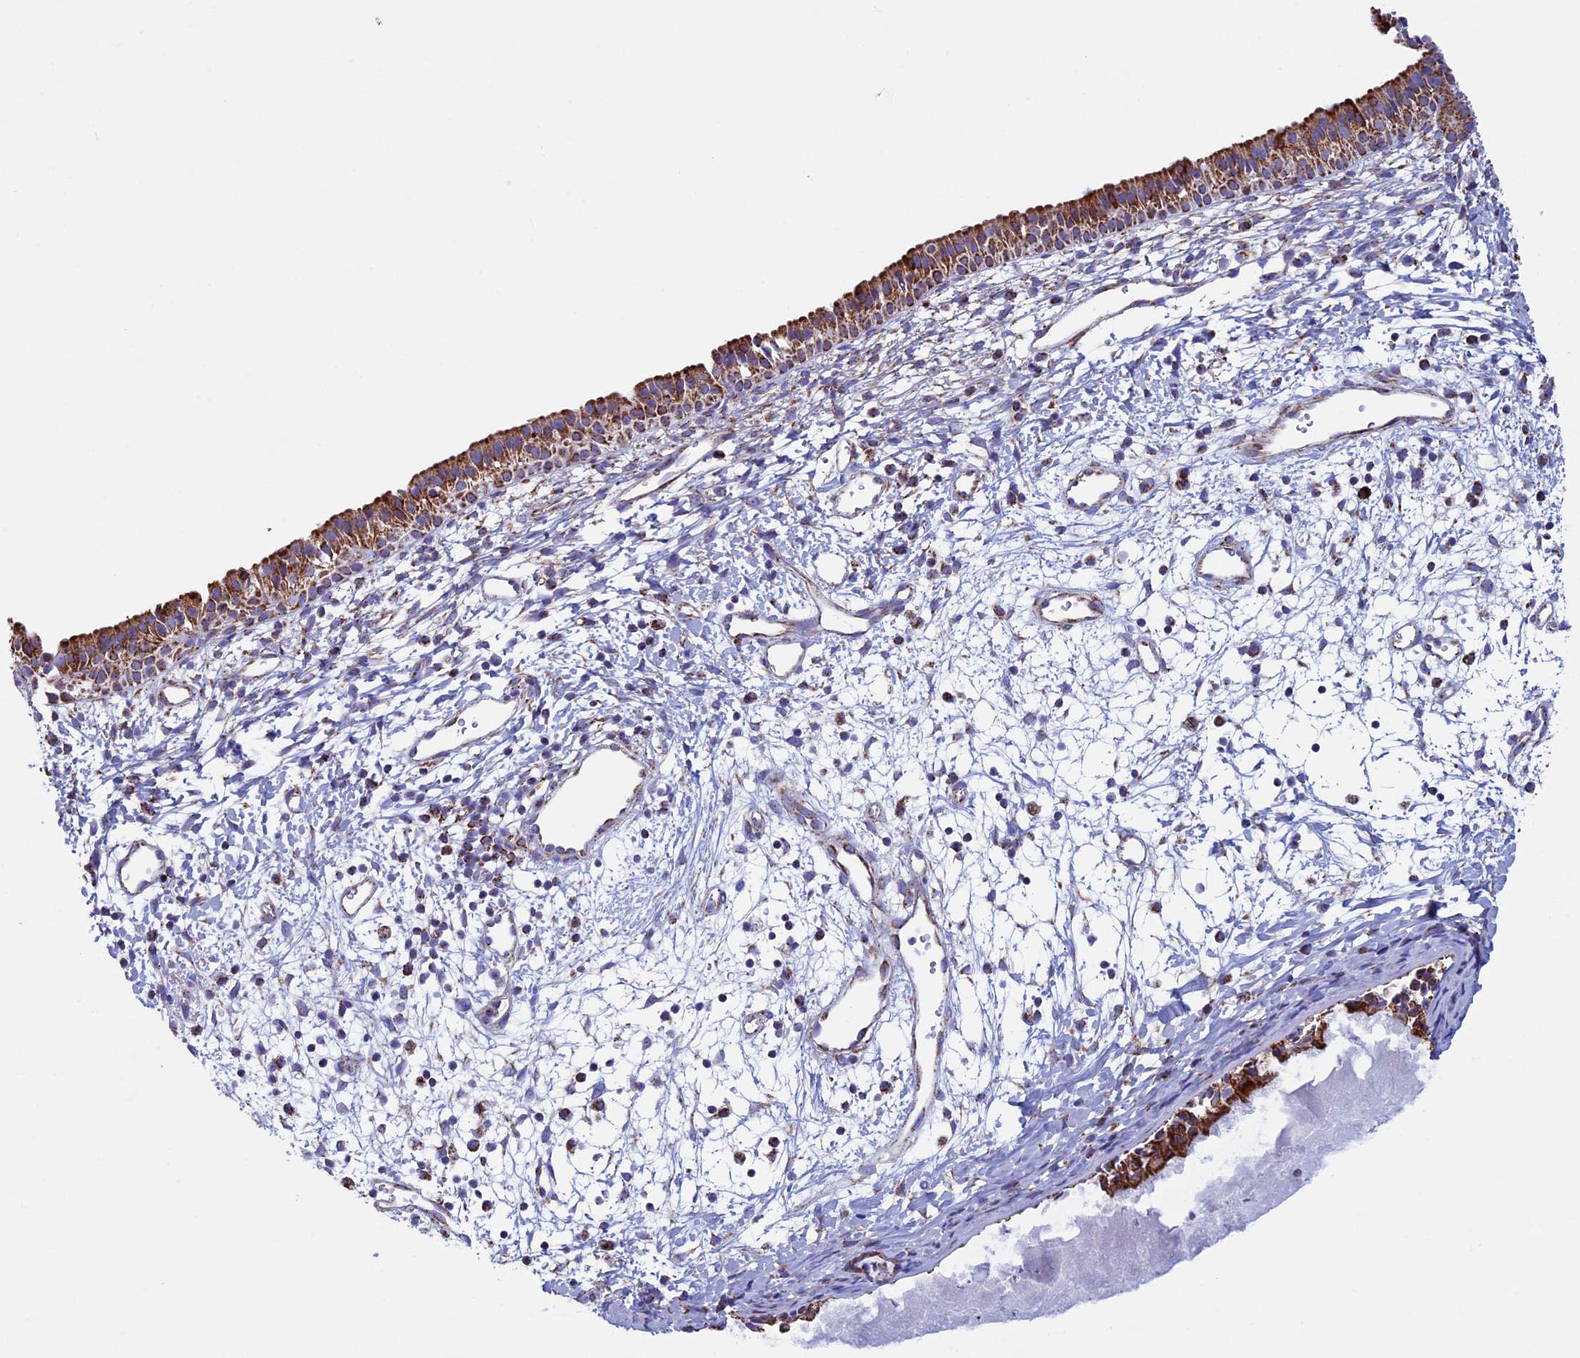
{"staining": {"intensity": "moderate", "quantity": ">75%", "location": "cytoplasmic/membranous"}, "tissue": "nasopharynx", "cell_type": "Respiratory epithelial cells", "image_type": "normal", "snomed": [{"axis": "morphology", "description": "Normal tissue, NOS"}, {"axis": "topography", "description": "Nasopharynx"}], "caption": "High-magnification brightfield microscopy of normal nasopharynx stained with DAB (3,3'-diaminobenzidine) (brown) and counterstained with hematoxylin (blue). respiratory epithelial cells exhibit moderate cytoplasmic/membranous staining is seen in about>75% of cells.", "gene": "UQCRFS1", "patient": {"sex": "male", "age": 22}}